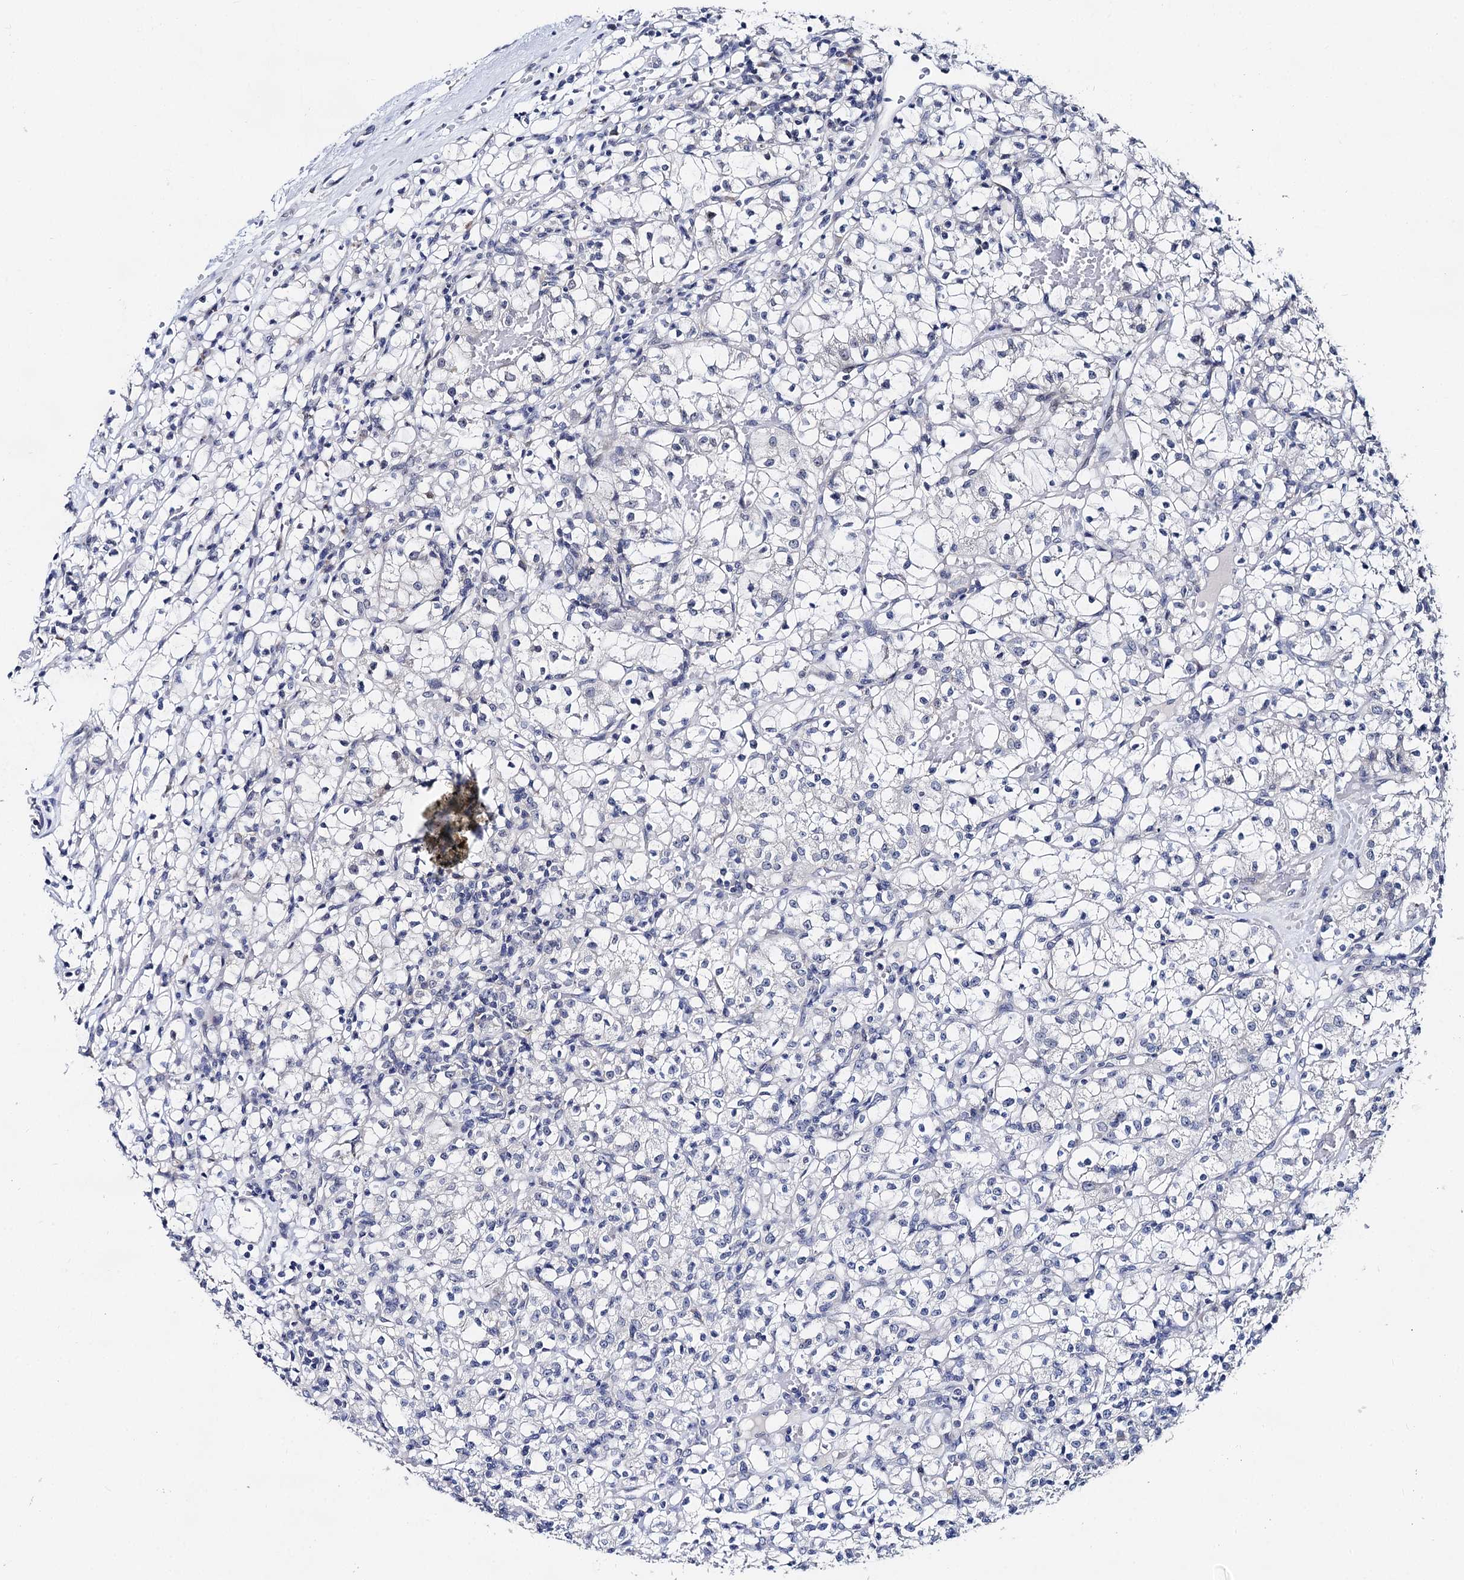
{"staining": {"intensity": "negative", "quantity": "none", "location": "none"}, "tissue": "renal cancer", "cell_type": "Tumor cells", "image_type": "cancer", "snomed": [{"axis": "morphology", "description": "Adenocarcinoma, NOS"}, {"axis": "topography", "description": "Kidney"}], "caption": "The micrograph exhibits no staining of tumor cells in renal cancer (adenocarcinoma).", "gene": "CAPRIN2", "patient": {"sex": "female", "age": 59}}